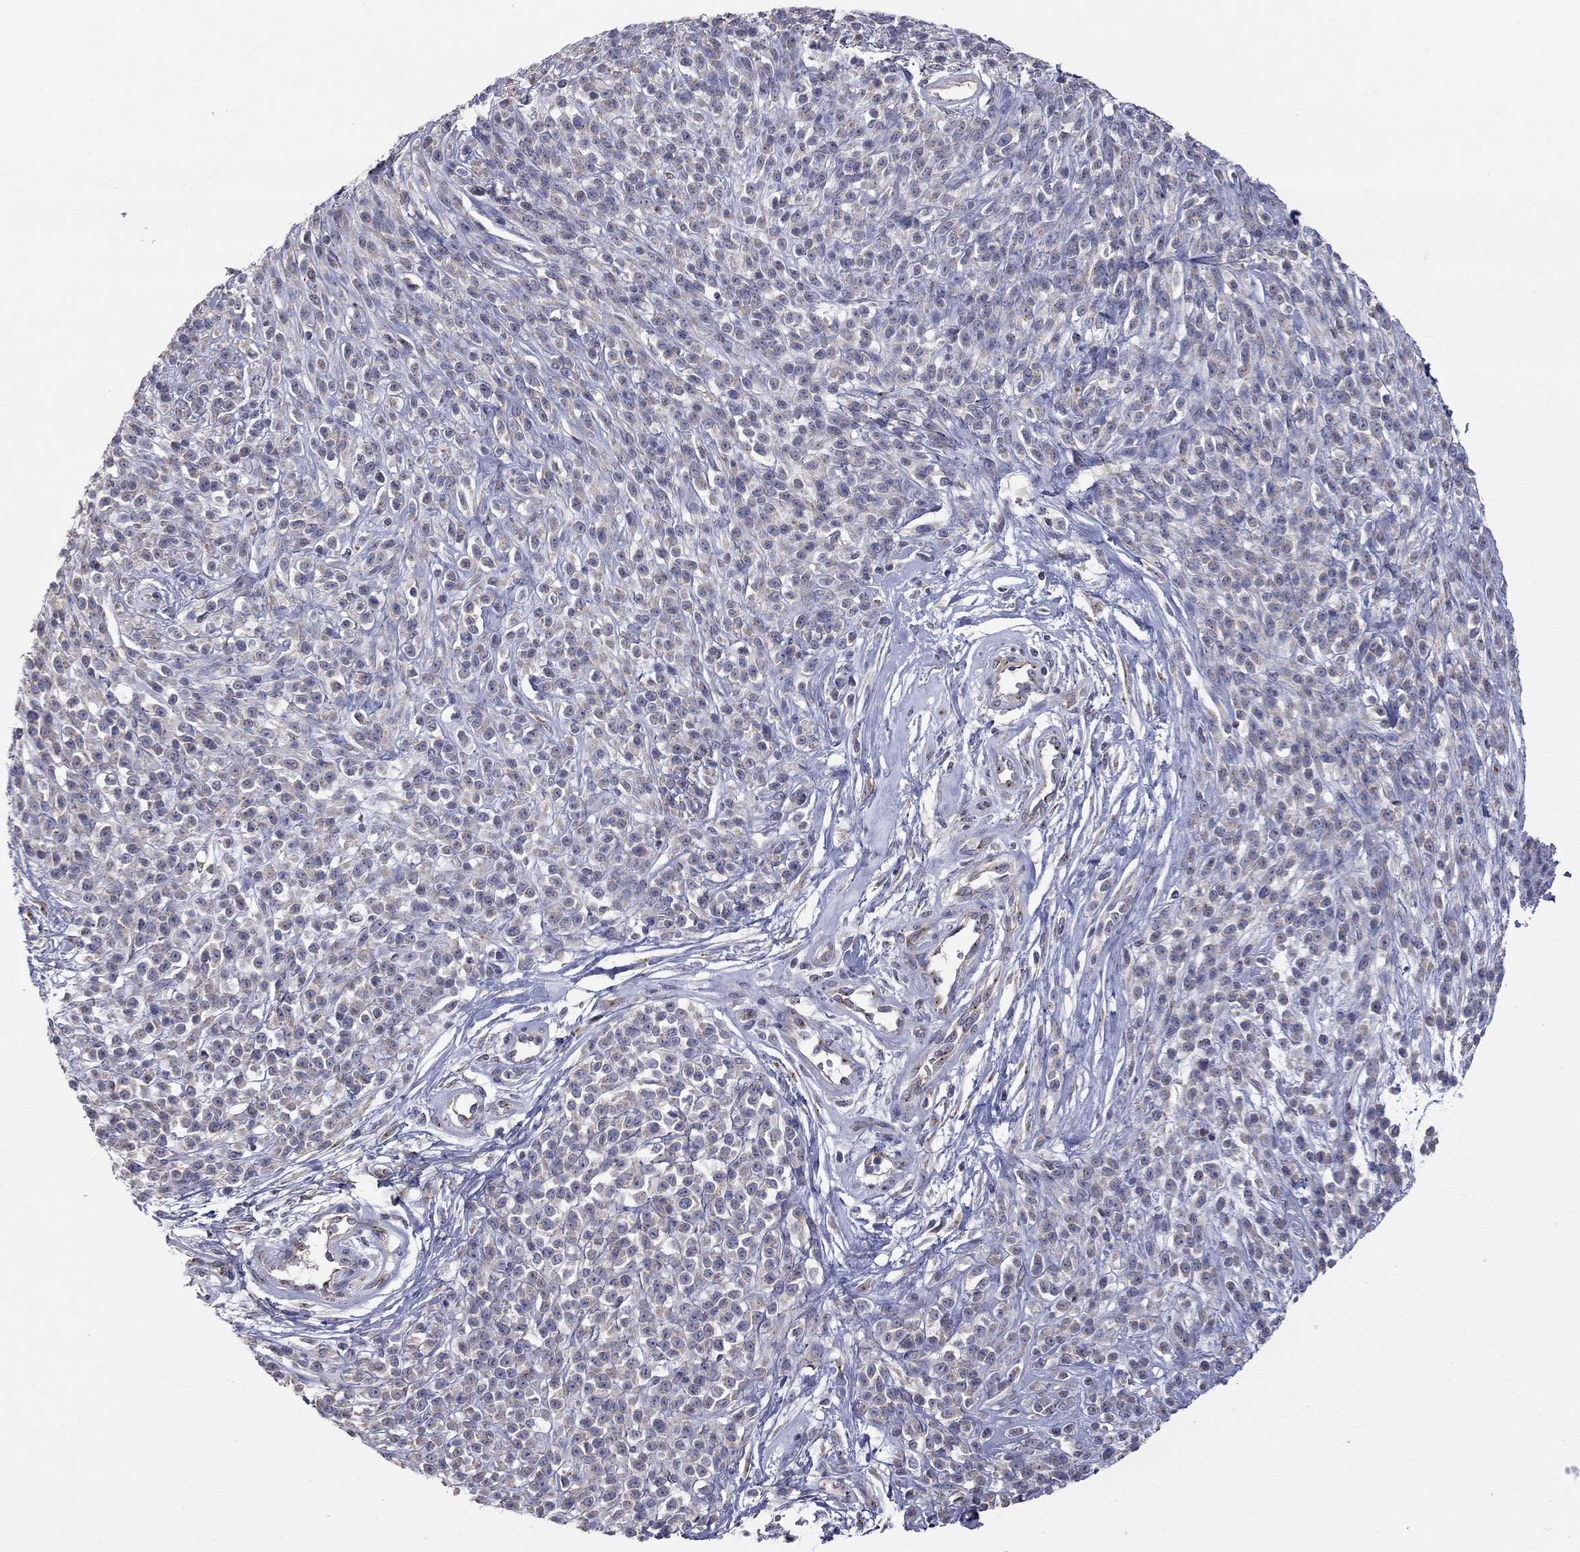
{"staining": {"intensity": "weak", "quantity": "25%-75%", "location": "cytoplasmic/membranous"}, "tissue": "melanoma", "cell_type": "Tumor cells", "image_type": "cancer", "snomed": [{"axis": "morphology", "description": "Malignant melanoma, NOS"}, {"axis": "topography", "description": "Skin"}, {"axis": "topography", "description": "Skin of trunk"}], "caption": "Human melanoma stained with a protein marker exhibits weak staining in tumor cells.", "gene": "OPRK1", "patient": {"sex": "male", "age": 74}}